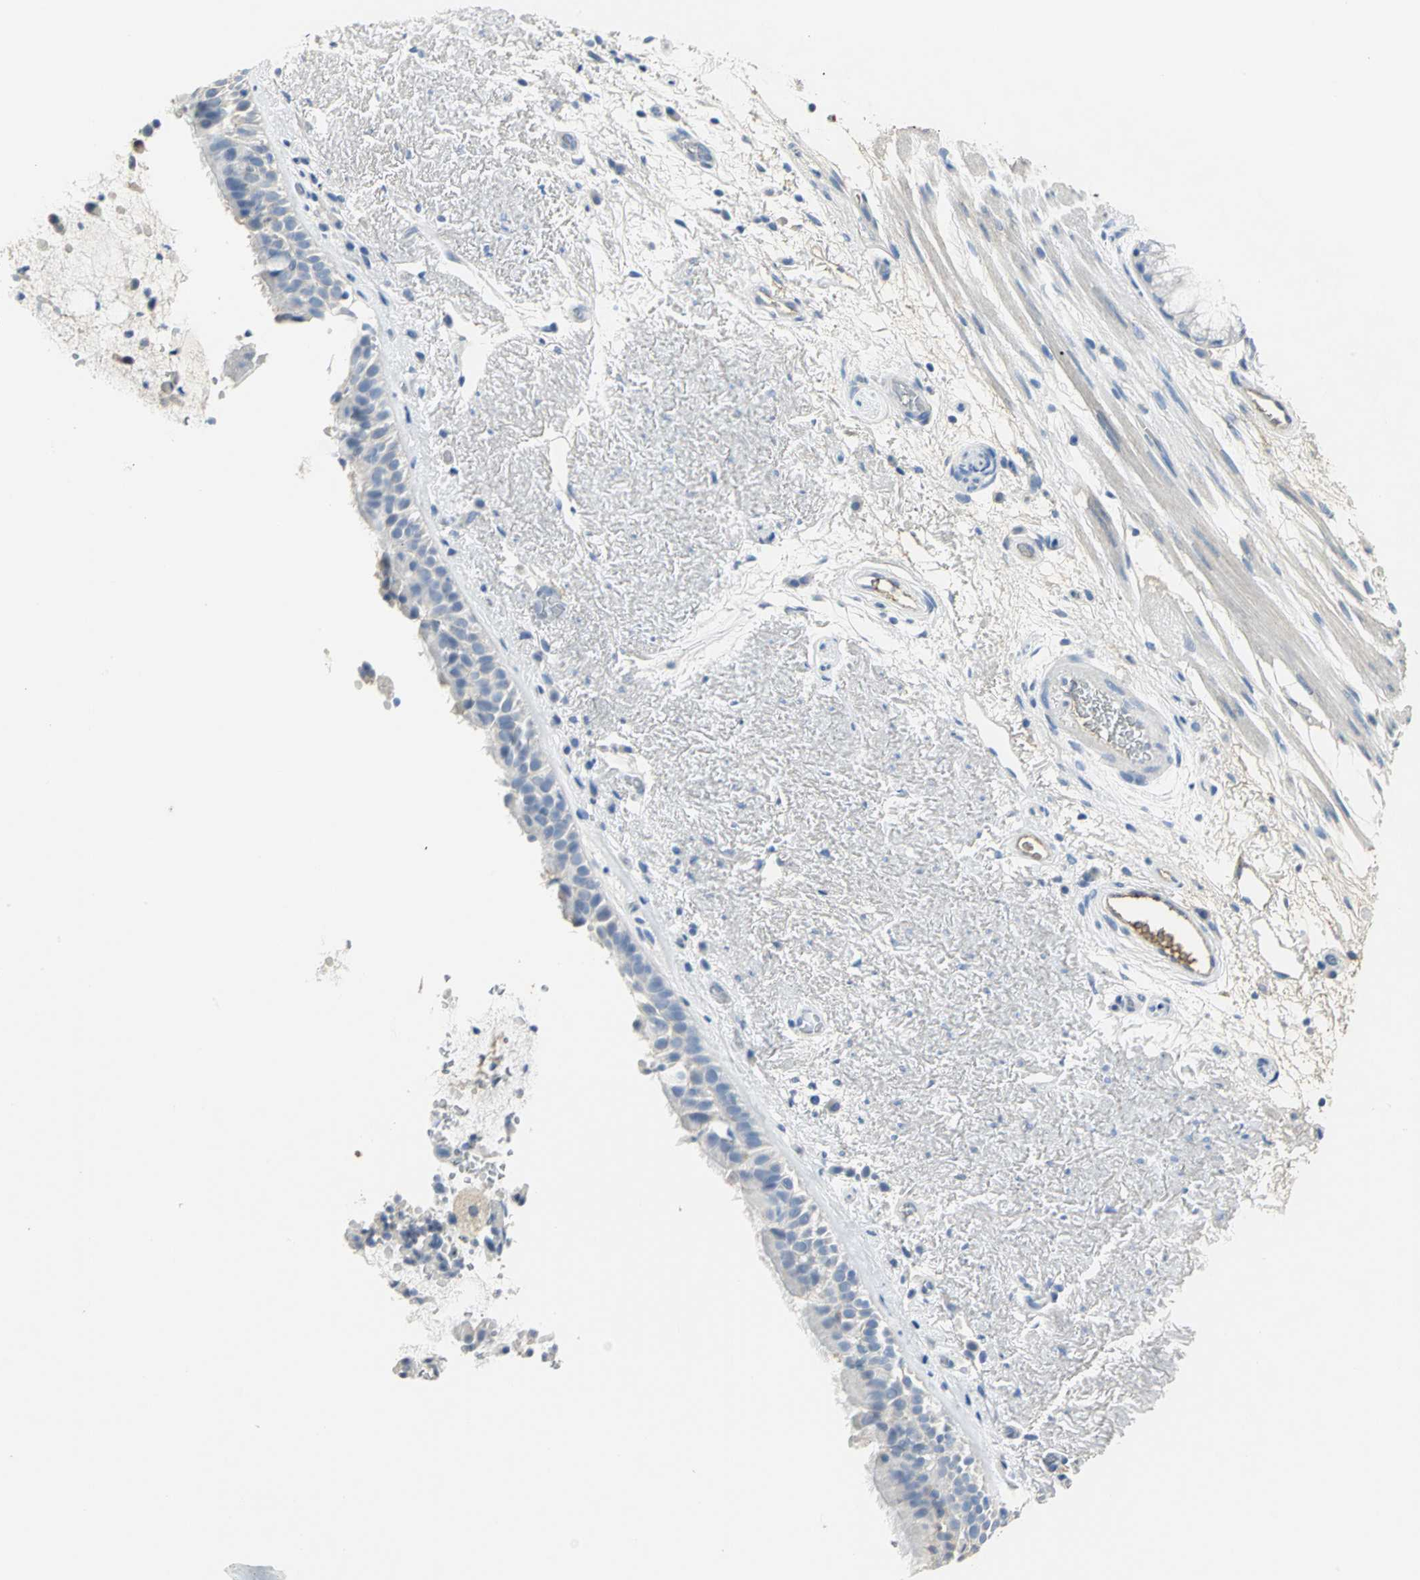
{"staining": {"intensity": "moderate", "quantity": "<25%", "location": "cytoplasmic/membranous"}, "tissue": "bronchus", "cell_type": "Respiratory epithelial cells", "image_type": "normal", "snomed": [{"axis": "morphology", "description": "Normal tissue, NOS"}, {"axis": "topography", "description": "Bronchus"}], "caption": "This is a histology image of immunohistochemistry staining of benign bronchus, which shows moderate expression in the cytoplasmic/membranous of respiratory epithelial cells.", "gene": "GYG2", "patient": {"sex": "female", "age": 54}}